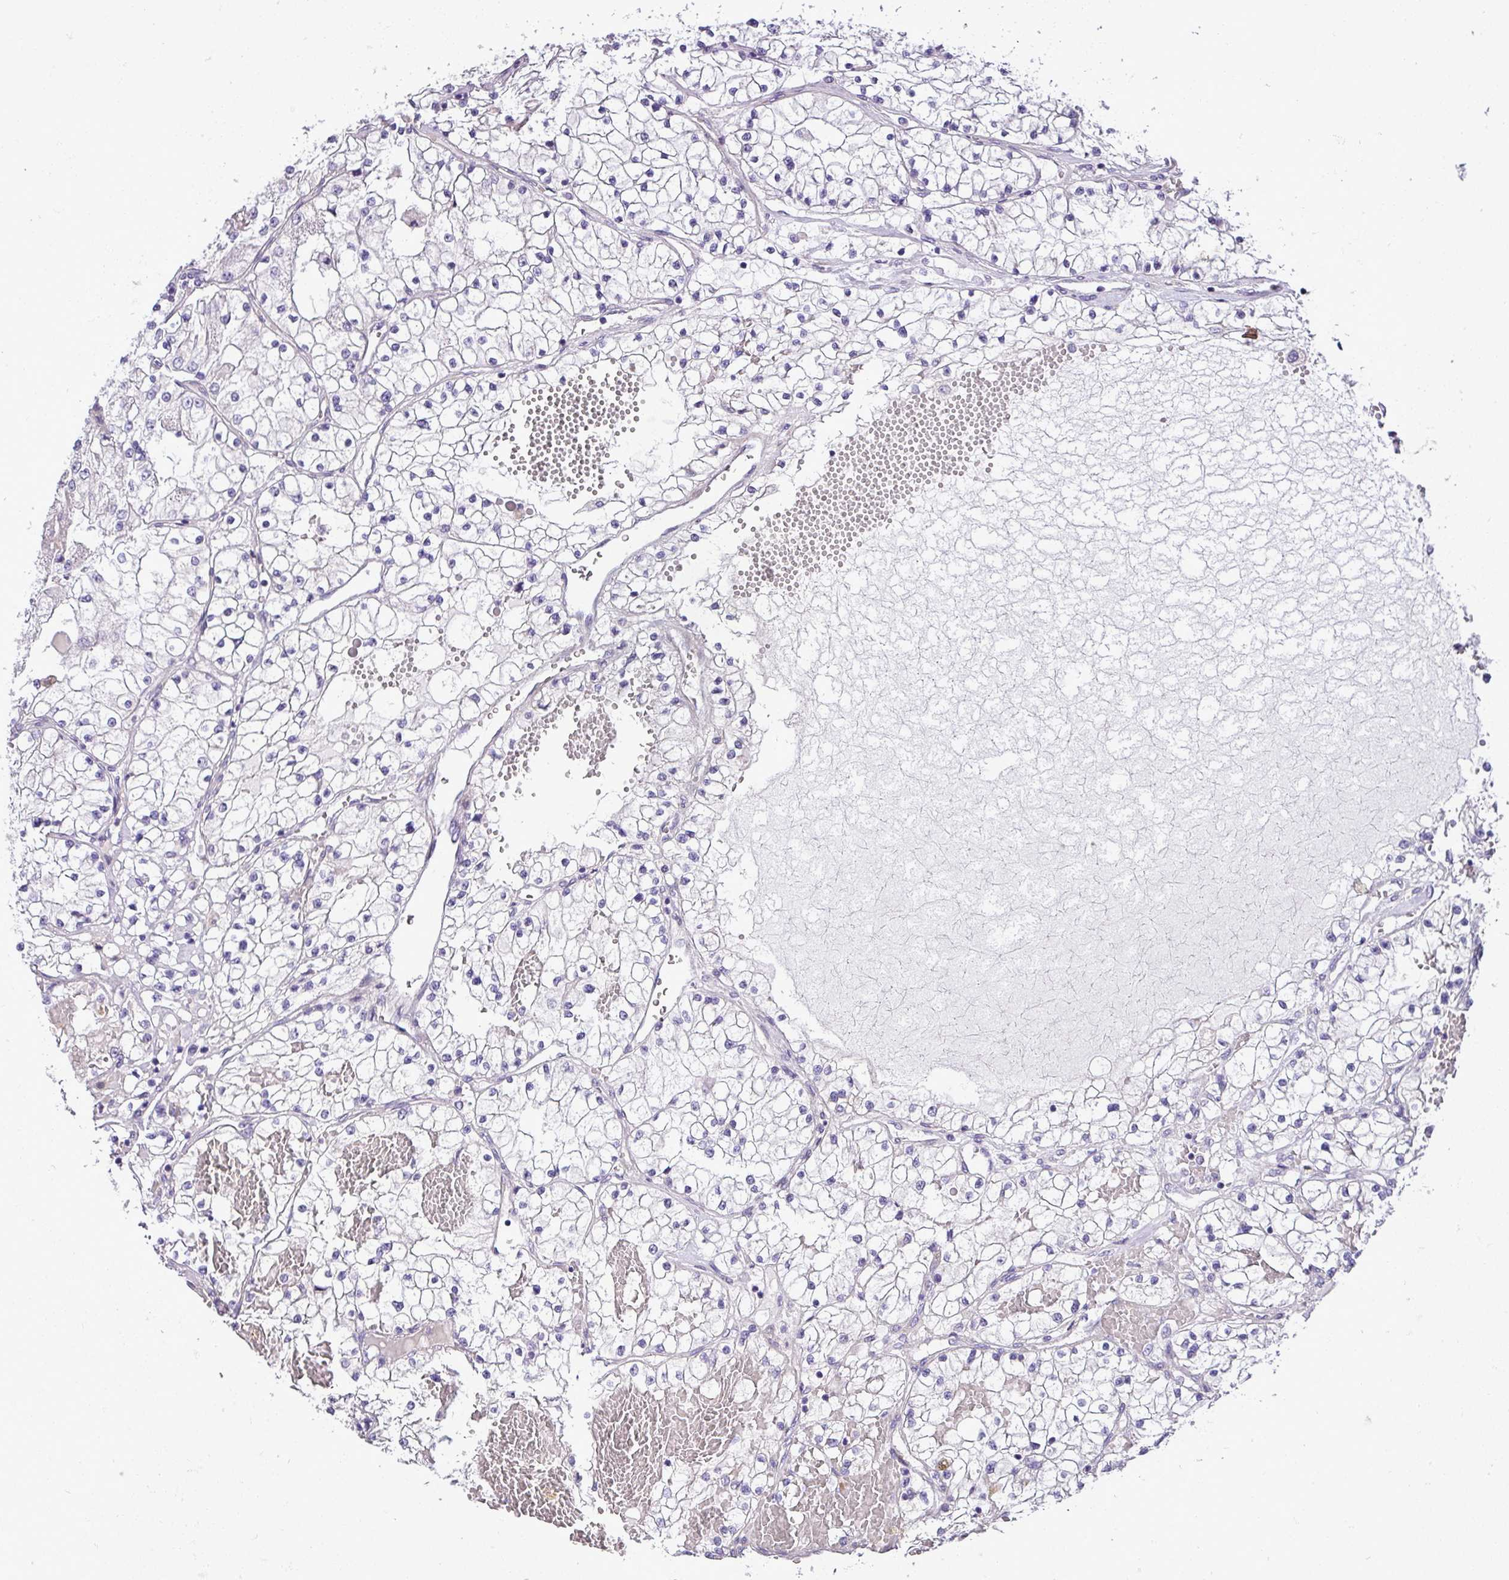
{"staining": {"intensity": "negative", "quantity": "none", "location": "none"}, "tissue": "renal cancer", "cell_type": "Tumor cells", "image_type": "cancer", "snomed": [{"axis": "morphology", "description": "Normal tissue, NOS"}, {"axis": "morphology", "description": "Adenocarcinoma, NOS"}, {"axis": "topography", "description": "Kidney"}], "caption": "Renal cancer was stained to show a protein in brown. There is no significant expression in tumor cells. (IHC, brightfield microscopy, high magnification).", "gene": "MOCS3", "patient": {"sex": "male", "age": 68}}